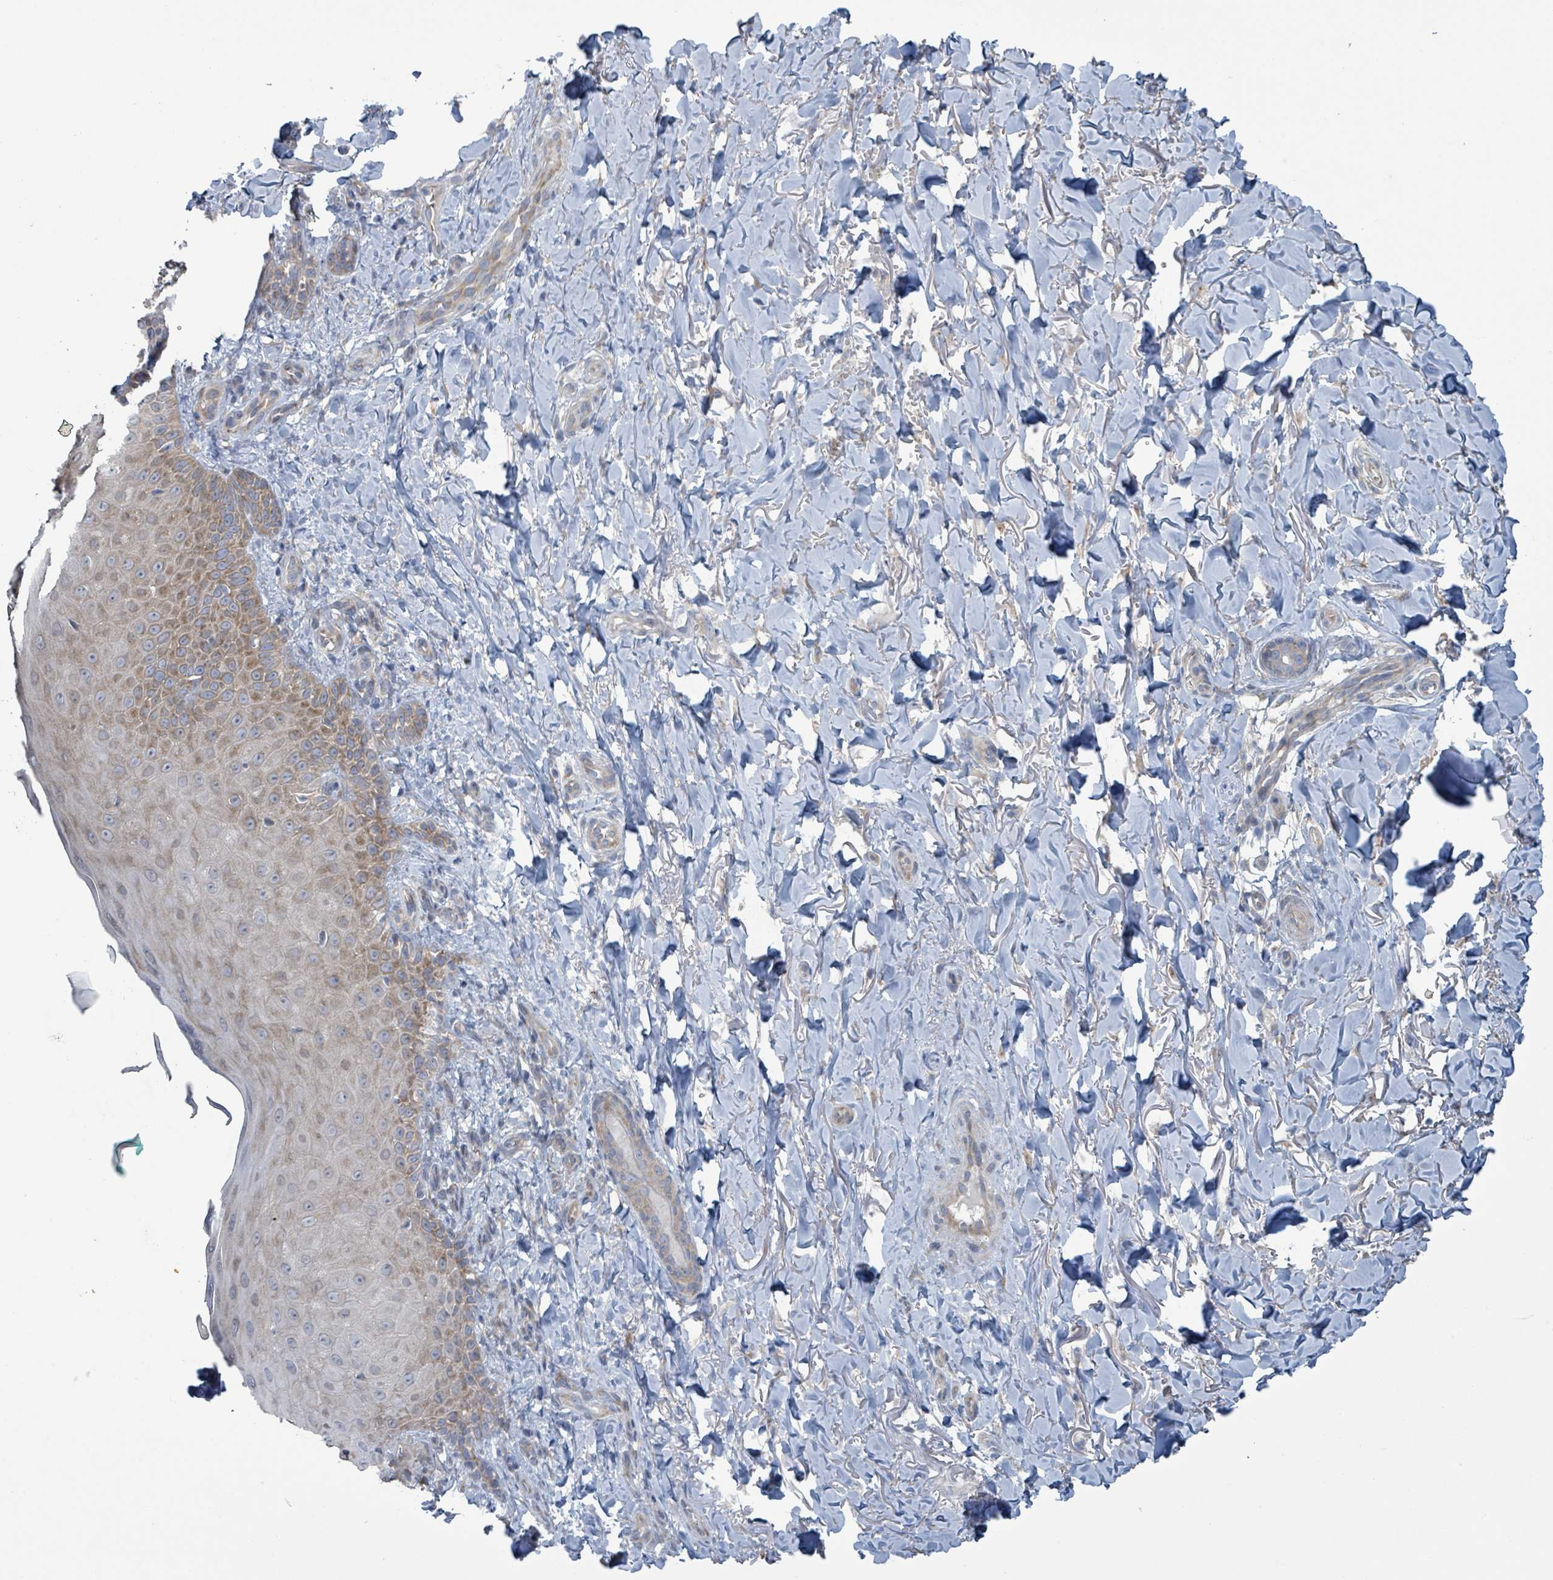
{"staining": {"intensity": "negative", "quantity": "none", "location": "none"}, "tissue": "skin", "cell_type": "Fibroblasts", "image_type": "normal", "snomed": [{"axis": "morphology", "description": "Normal tissue, NOS"}, {"axis": "topography", "description": "Skin"}], "caption": "An immunohistochemistry histopathology image of benign skin is shown. There is no staining in fibroblasts of skin. Brightfield microscopy of IHC stained with DAB (3,3'-diaminobenzidine) (brown) and hematoxylin (blue), captured at high magnification.", "gene": "RPL32", "patient": {"sex": "male", "age": 81}}